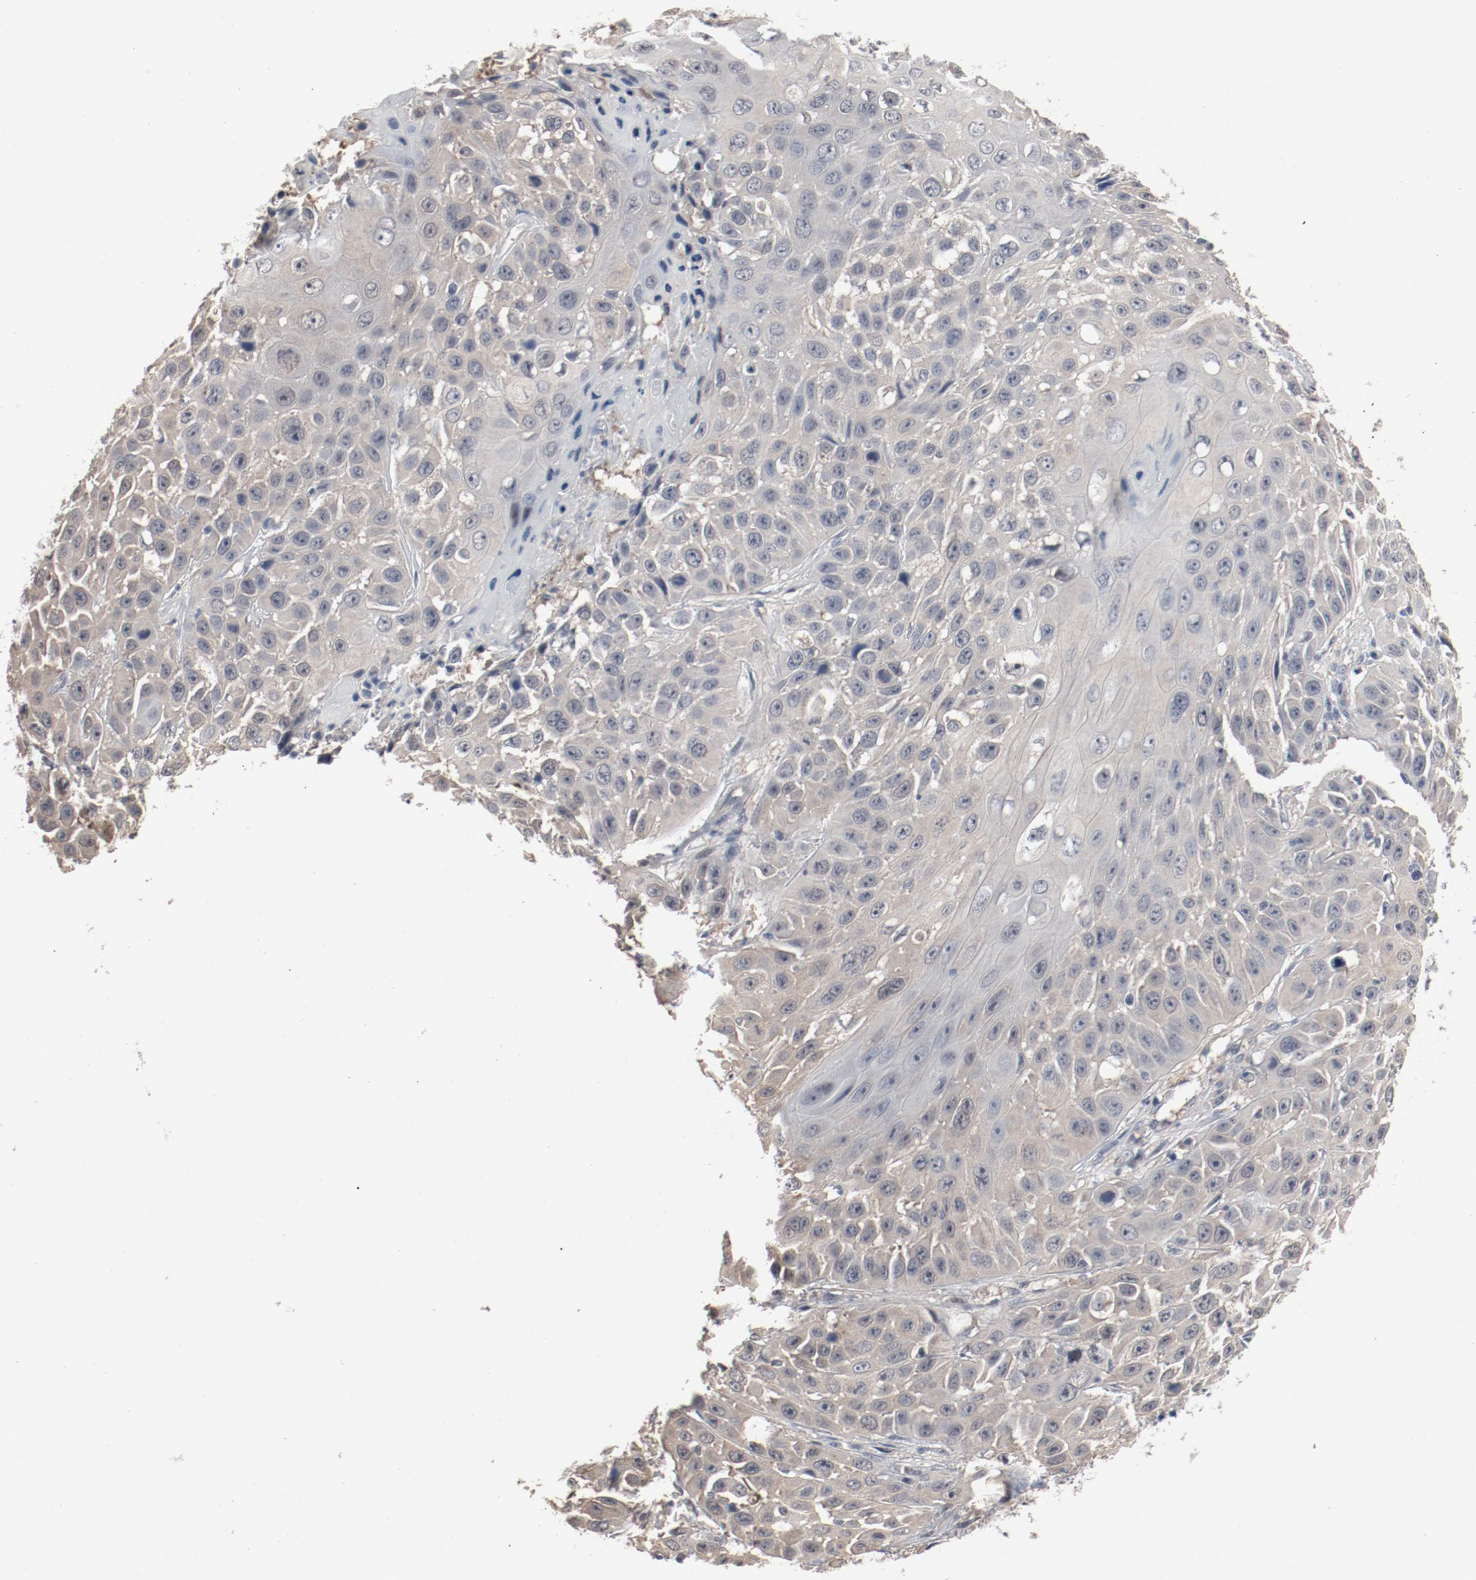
{"staining": {"intensity": "weak", "quantity": "25%-75%", "location": "cytoplasmic/membranous"}, "tissue": "cervical cancer", "cell_type": "Tumor cells", "image_type": "cancer", "snomed": [{"axis": "morphology", "description": "Squamous cell carcinoma, NOS"}, {"axis": "topography", "description": "Cervix"}], "caption": "Weak cytoplasmic/membranous protein expression is seen in approximately 25%-75% of tumor cells in squamous cell carcinoma (cervical). Using DAB (brown) and hematoxylin (blue) stains, captured at high magnification using brightfield microscopy.", "gene": "DNAL4", "patient": {"sex": "female", "age": 39}}